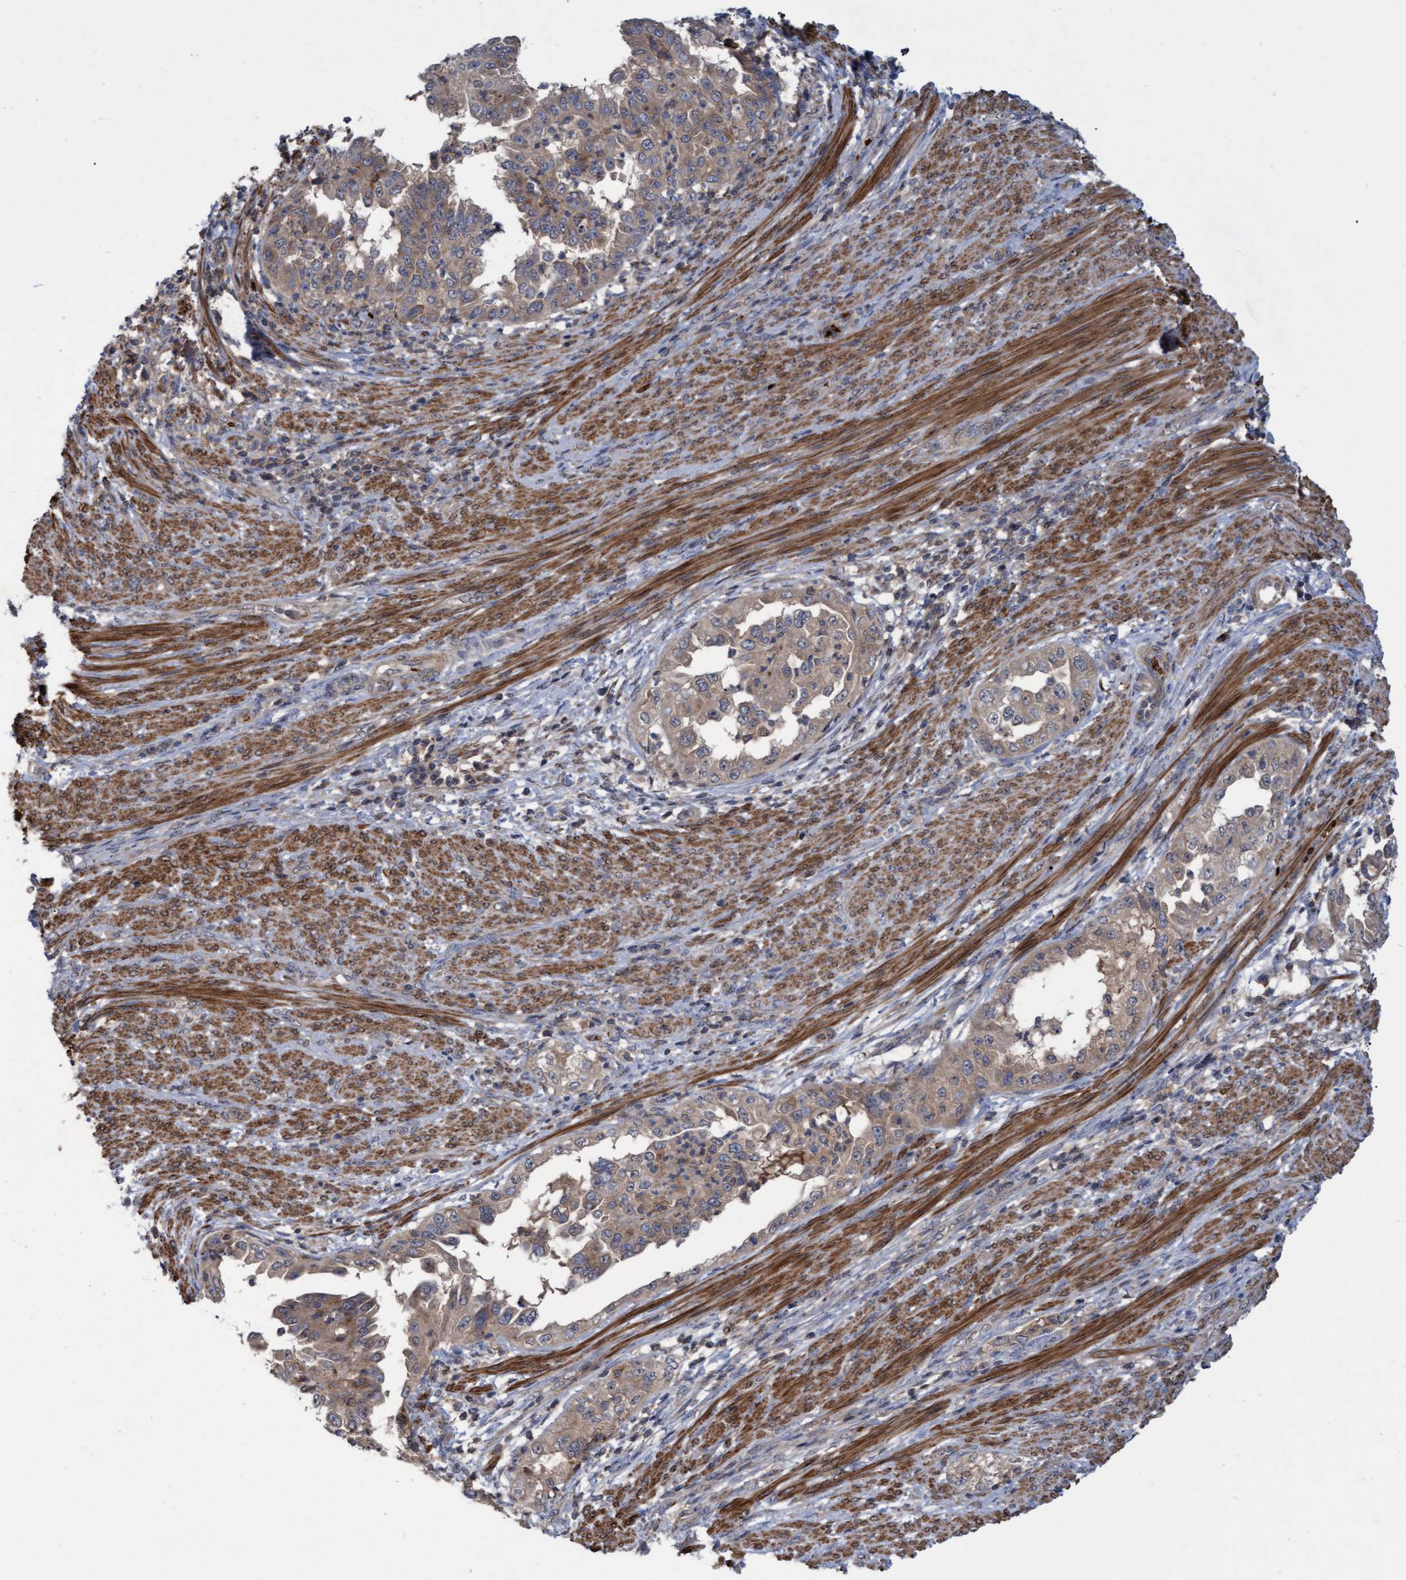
{"staining": {"intensity": "weak", "quantity": ">75%", "location": "cytoplasmic/membranous"}, "tissue": "endometrial cancer", "cell_type": "Tumor cells", "image_type": "cancer", "snomed": [{"axis": "morphology", "description": "Adenocarcinoma, NOS"}, {"axis": "topography", "description": "Endometrium"}], "caption": "Immunohistochemistry photomicrograph of neoplastic tissue: human adenocarcinoma (endometrial) stained using IHC shows low levels of weak protein expression localized specifically in the cytoplasmic/membranous of tumor cells, appearing as a cytoplasmic/membranous brown color.", "gene": "NAA15", "patient": {"sex": "female", "age": 85}}